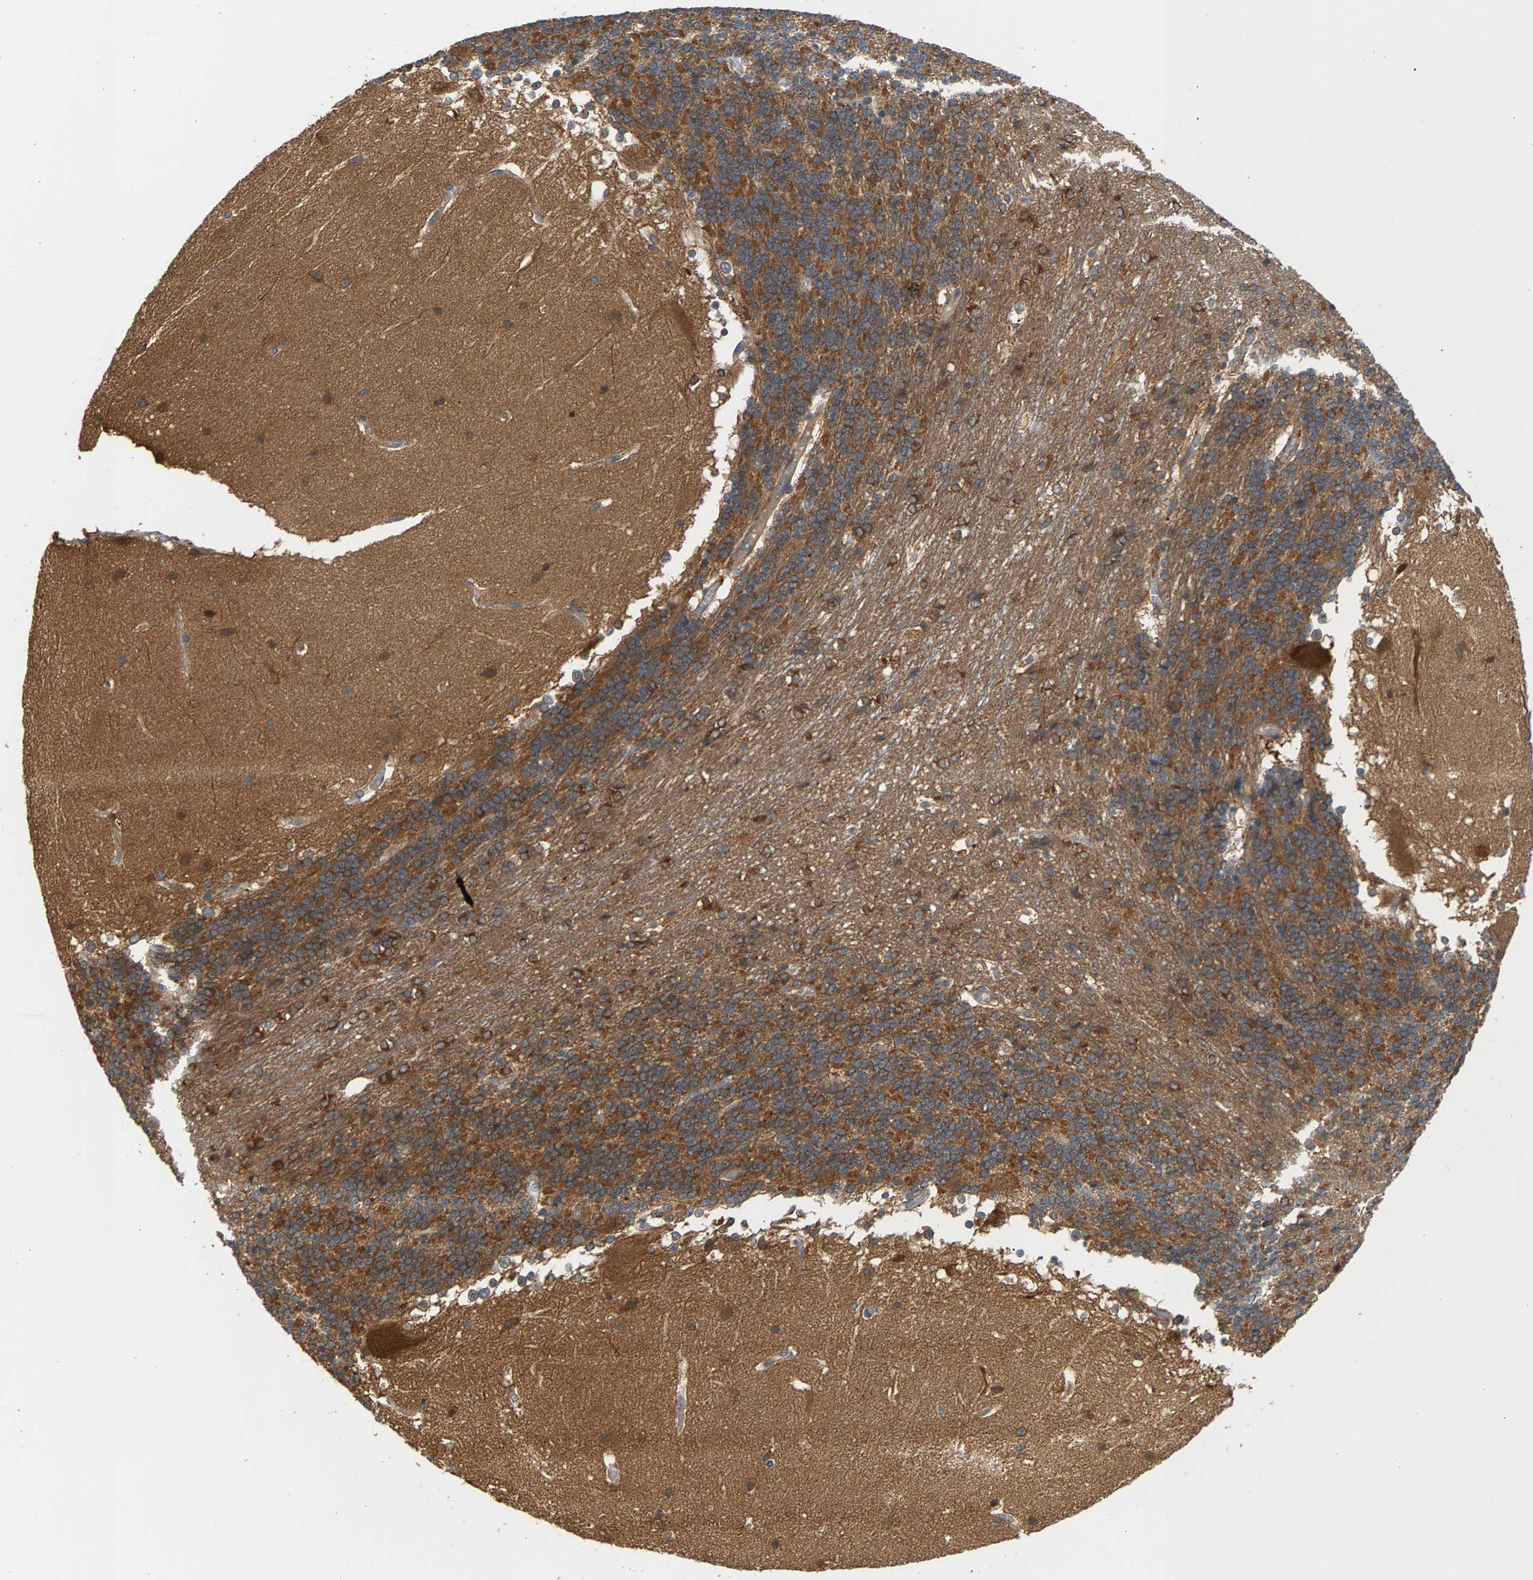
{"staining": {"intensity": "moderate", "quantity": ">75%", "location": "cytoplasmic/membranous"}, "tissue": "cerebellum", "cell_type": "Cells in granular layer", "image_type": "normal", "snomed": [{"axis": "morphology", "description": "Normal tissue, NOS"}, {"axis": "topography", "description": "Cerebellum"}], "caption": "Benign cerebellum was stained to show a protein in brown. There is medium levels of moderate cytoplasmic/membranous expression in about >75% of cells in granular layer. (DAB = brown stain, brightfield microscopy at high magnification).", "gene": "MAP2K5", "patient": {"sex": "female", "age": 19}}